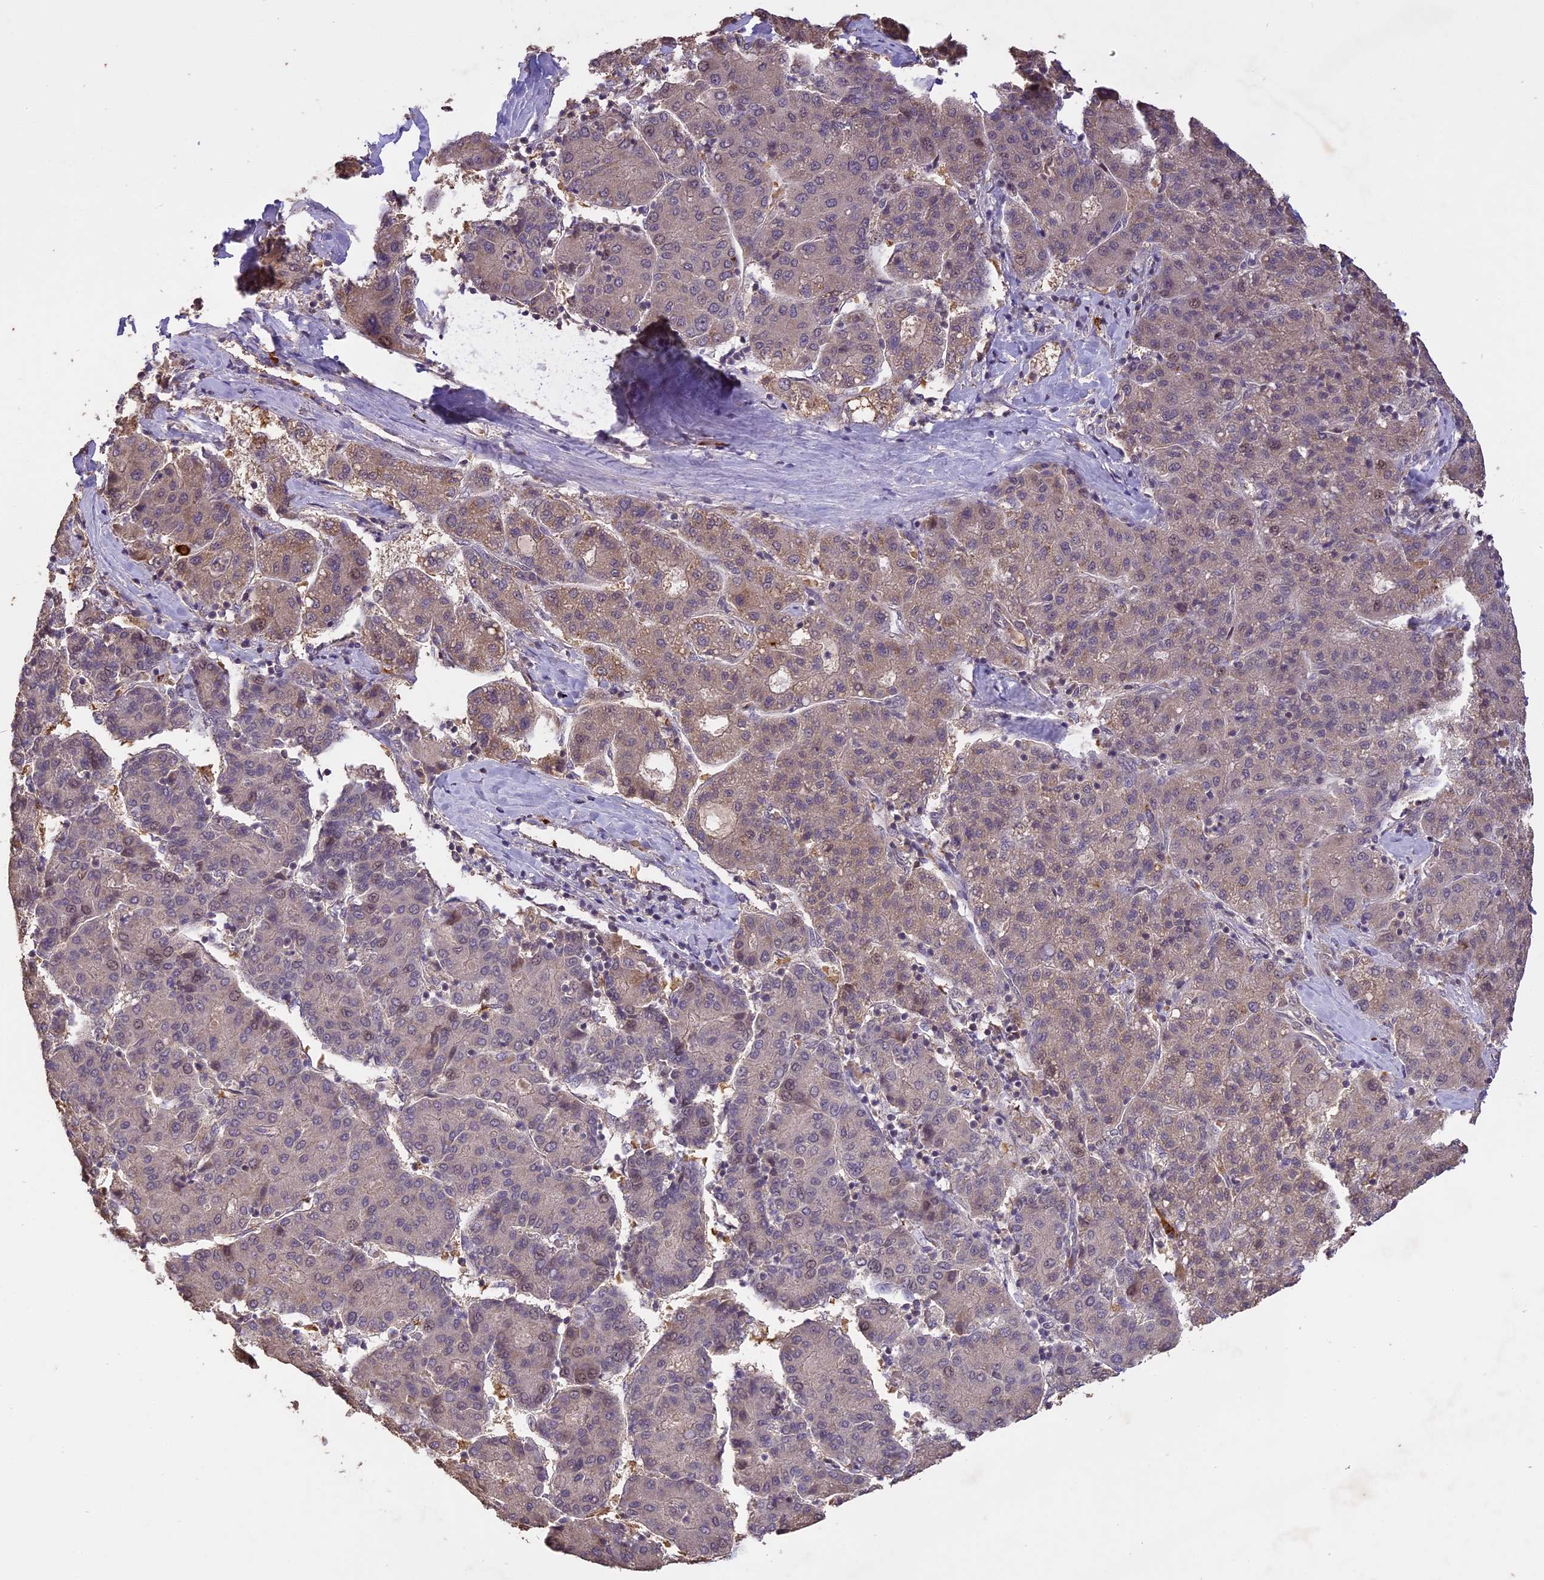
{"staining": {"intensity": "weak", "quantity": "<25%", "location": "cytoplasmic/membranous"}, "tissue": "liver cancer", "cell_type": "Tumor cells", "image_type": "cancer", "snomed": [{"axis": "morphology", "description": "Carcinoma, Hepatocellular, NOS"}, {"axis": "topography", "description": "Liver"}], "caption": "A high-resolution histopathology image shows immunohistochemistry staining of liver cancer, which displays no significant expression in tumor cells.", "gene": "TIGD7", "patient": {"sex": "male", "age": 65}}